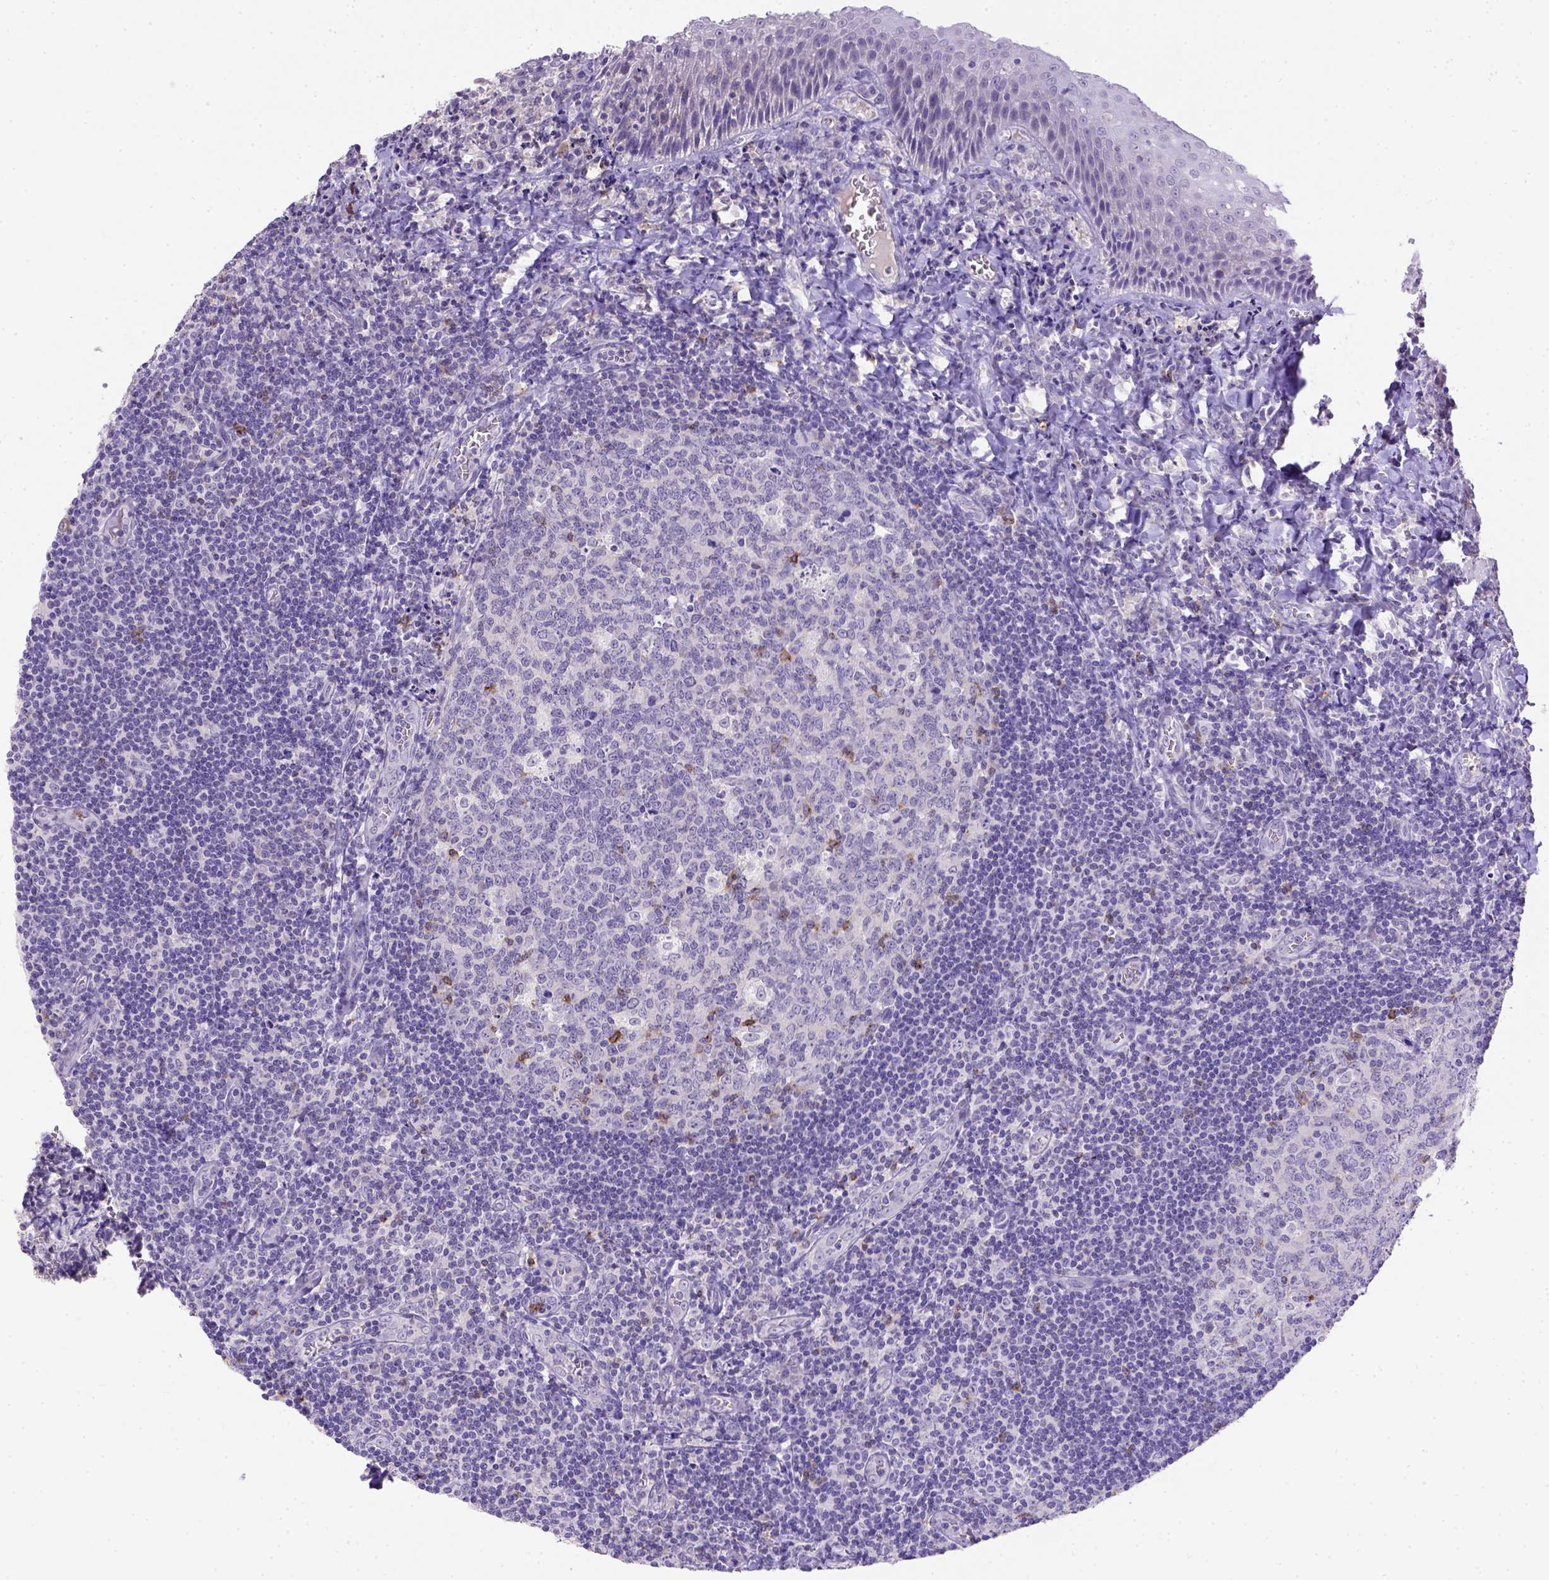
{"staining": {"intensity": "strong", "quantity": "<25%", "location": "cytoplasmic/membranous"}, "tissue": "tonsil", "cell_type": "Germinal center cells", "image_type": "normal", "snomed": [{"axis": "morphology", "description": "Normal tissue, NOS"}, {"axis": "morphology", "description": "Inflammation, NOS"}, {"axis": "topography", "description": "Tonsil"}], "caption": "Protein staining exhibits strong cytoplasmic/membranous expression in about <25% of germinal center cells in benign tonsil. The staining was performed using DAB to visualize the protein expression in brown, while the nuclei were stained in blue with hematoxylin (Magnification: 20x).", "gene": "B3GAT1", "patient": {"sex": "female", "age": 31}}